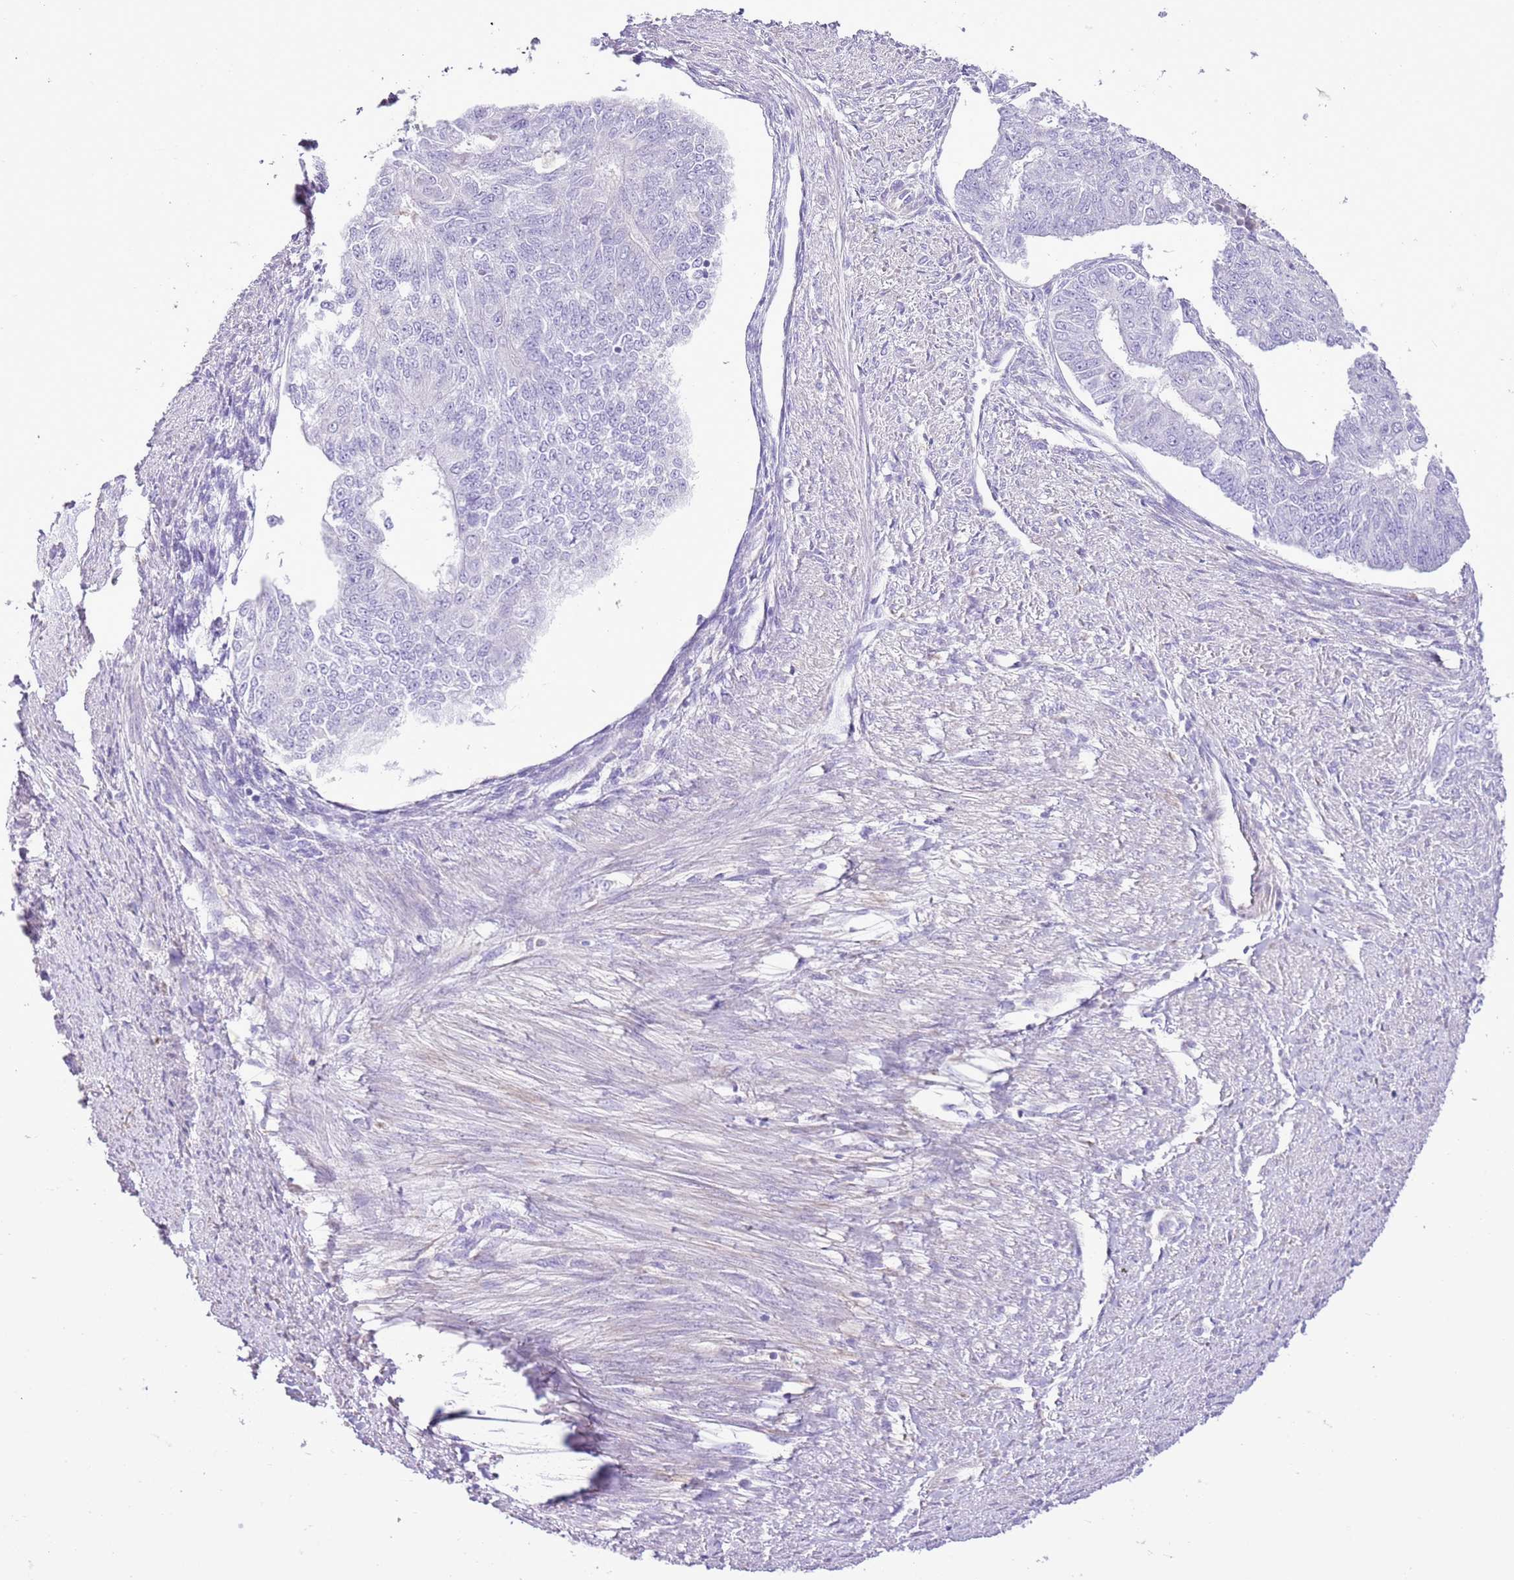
{"staining": {"intensity": "negative", "quantity": "none", "location": "none"}, "tissue": "endometrial cancer", "cell_type": "Tumor cells", "image_type": "cancer", "snomed": [{"axis": "morphology", "description": "Adenocarcinoma, NOS"}, {"axis": "topography", "description": "Endometrium"}], "caption": "Photomicrograph shows no significant protein staining in tumor cells of endometrial cancer (adenocarcinoma).", "gene": "AAR2", "patient": {"sex": "female", "age": 32}}